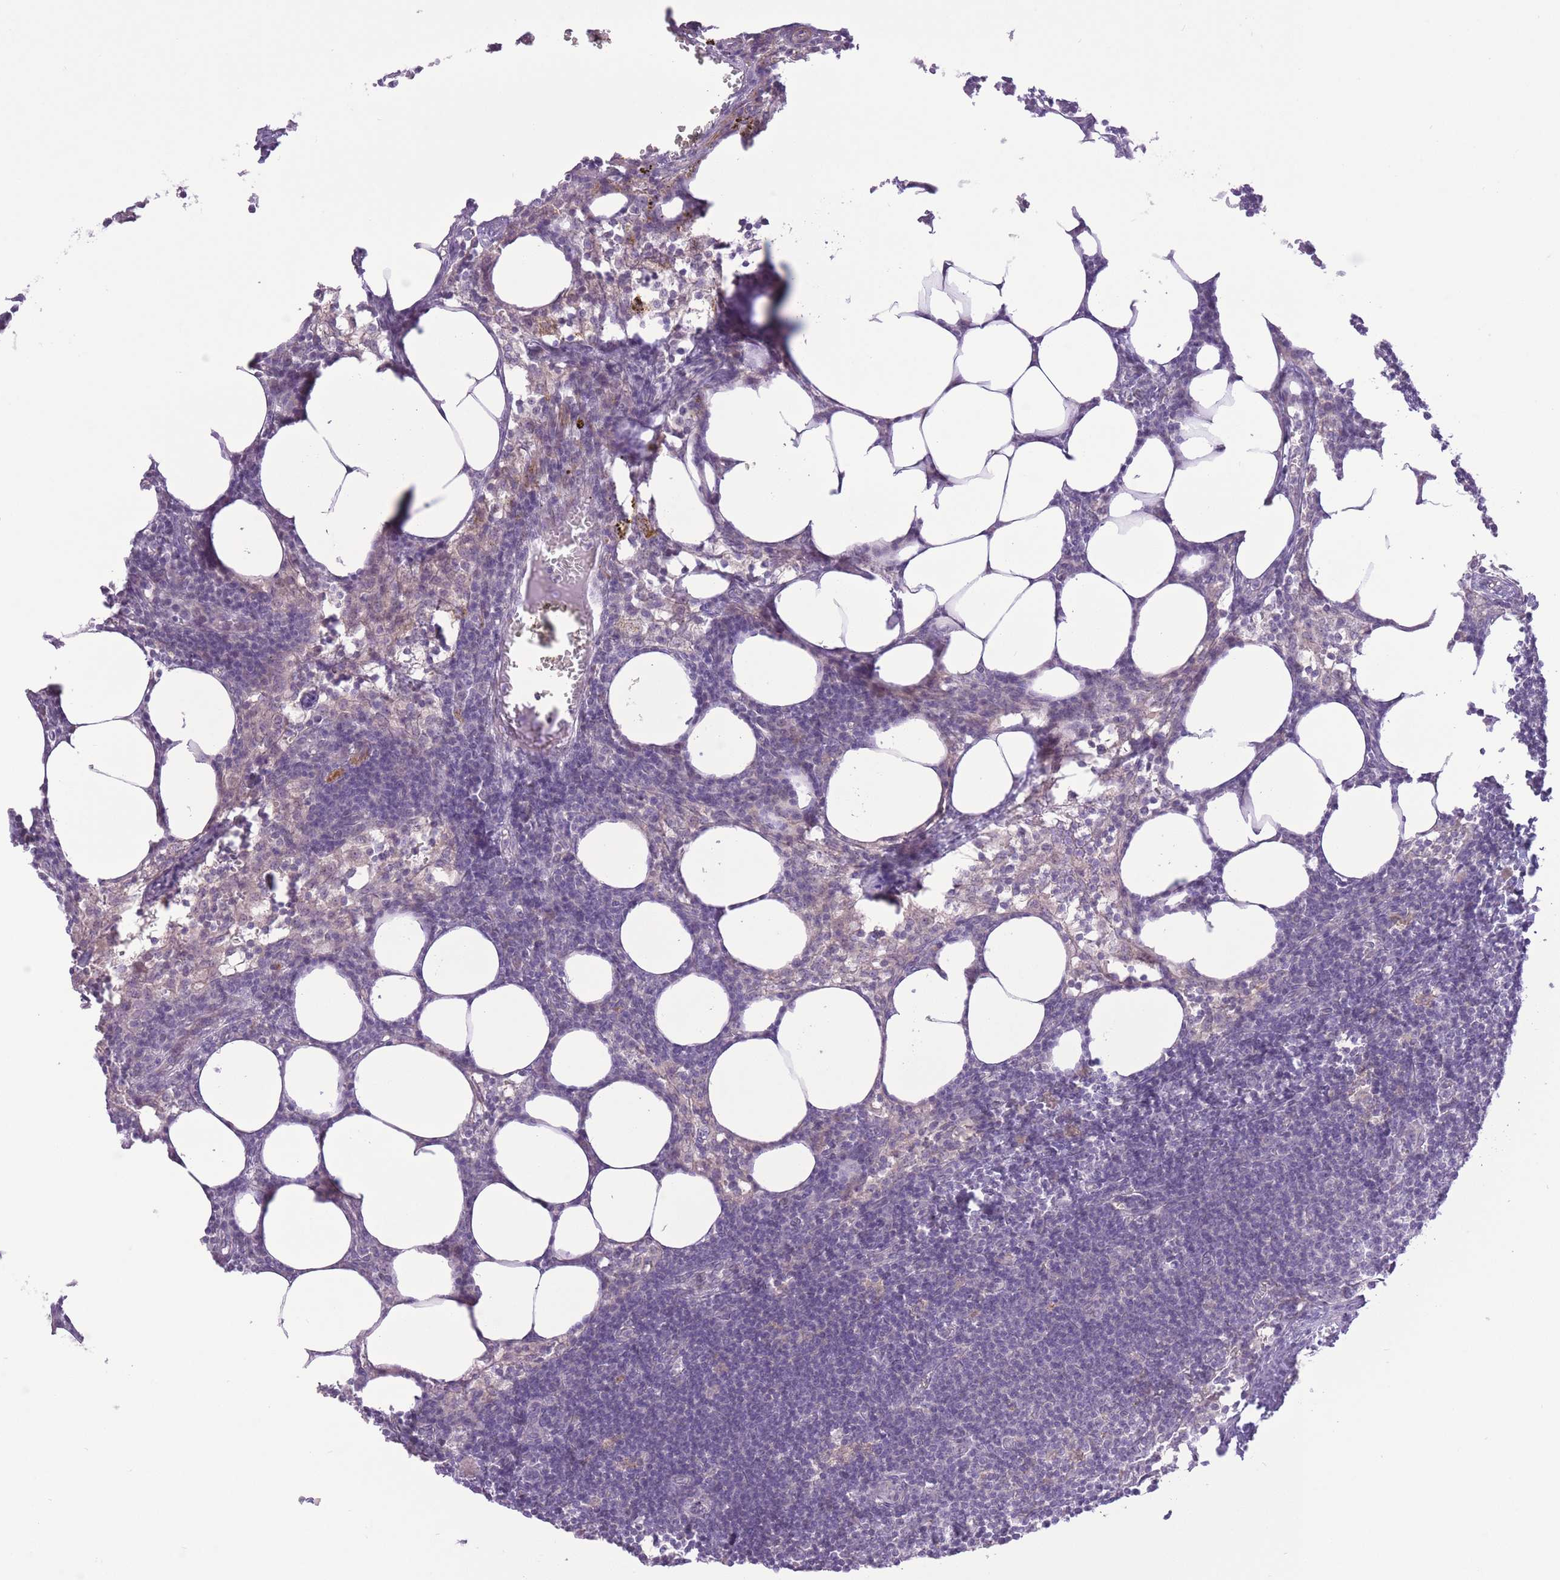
{"staining": {"intensity": "weak", "quantity": "<25%", "location": "cytoplasmic/membranous"}, "tissue": "lymph node", "cell_type": "Germinal center cells", "image_type": "normal", "snomed": [{"axis": "morphology", "description": "Normal tissue, NOS"}, {"axis": "topography", "description": "Lymph node"}], "caption": "The immunohistochemistry image has no significant expression in germinal center cells of lymph node.", "gene": "ZBED5", "patient": {"sex": "female", "age": 30}}